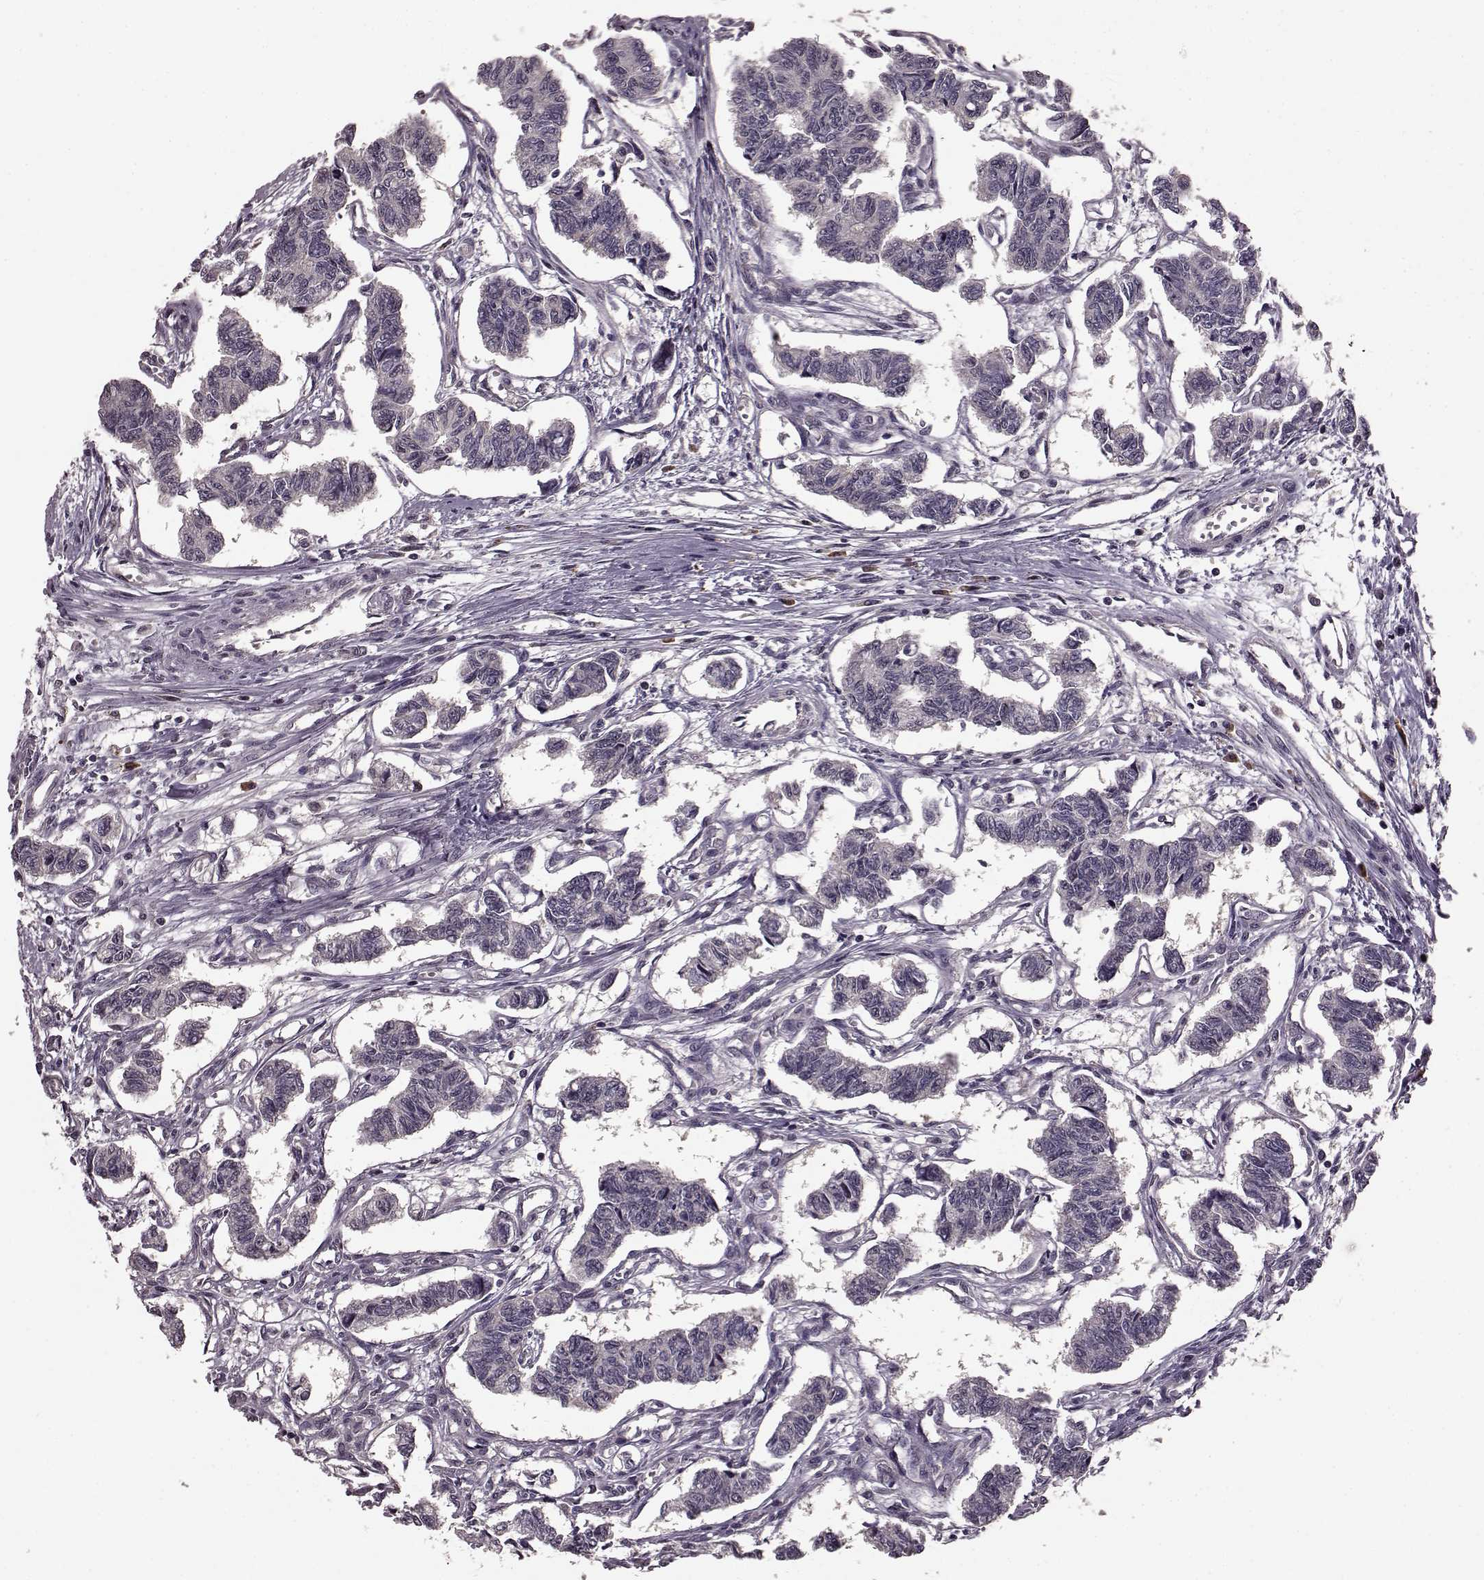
{"staining": {"intensity": "negative", "quantity": "none", "location": "none"}, "tissue": "carcinoid", "cell_type": "Tumor cells", "image_type": "cancer", "snomed": [{"axis": "morphology", "description": "Carcinoid, malignant, NOS"}, {"axis": "topography", "description": "Kidney"}], "caption": "This is an immunohistochemistry (IHC) image of human carcinoid. There is no positivity in tumor cells.", "gene": "NRL", "patient": {"sex": "female", "age": 41}}